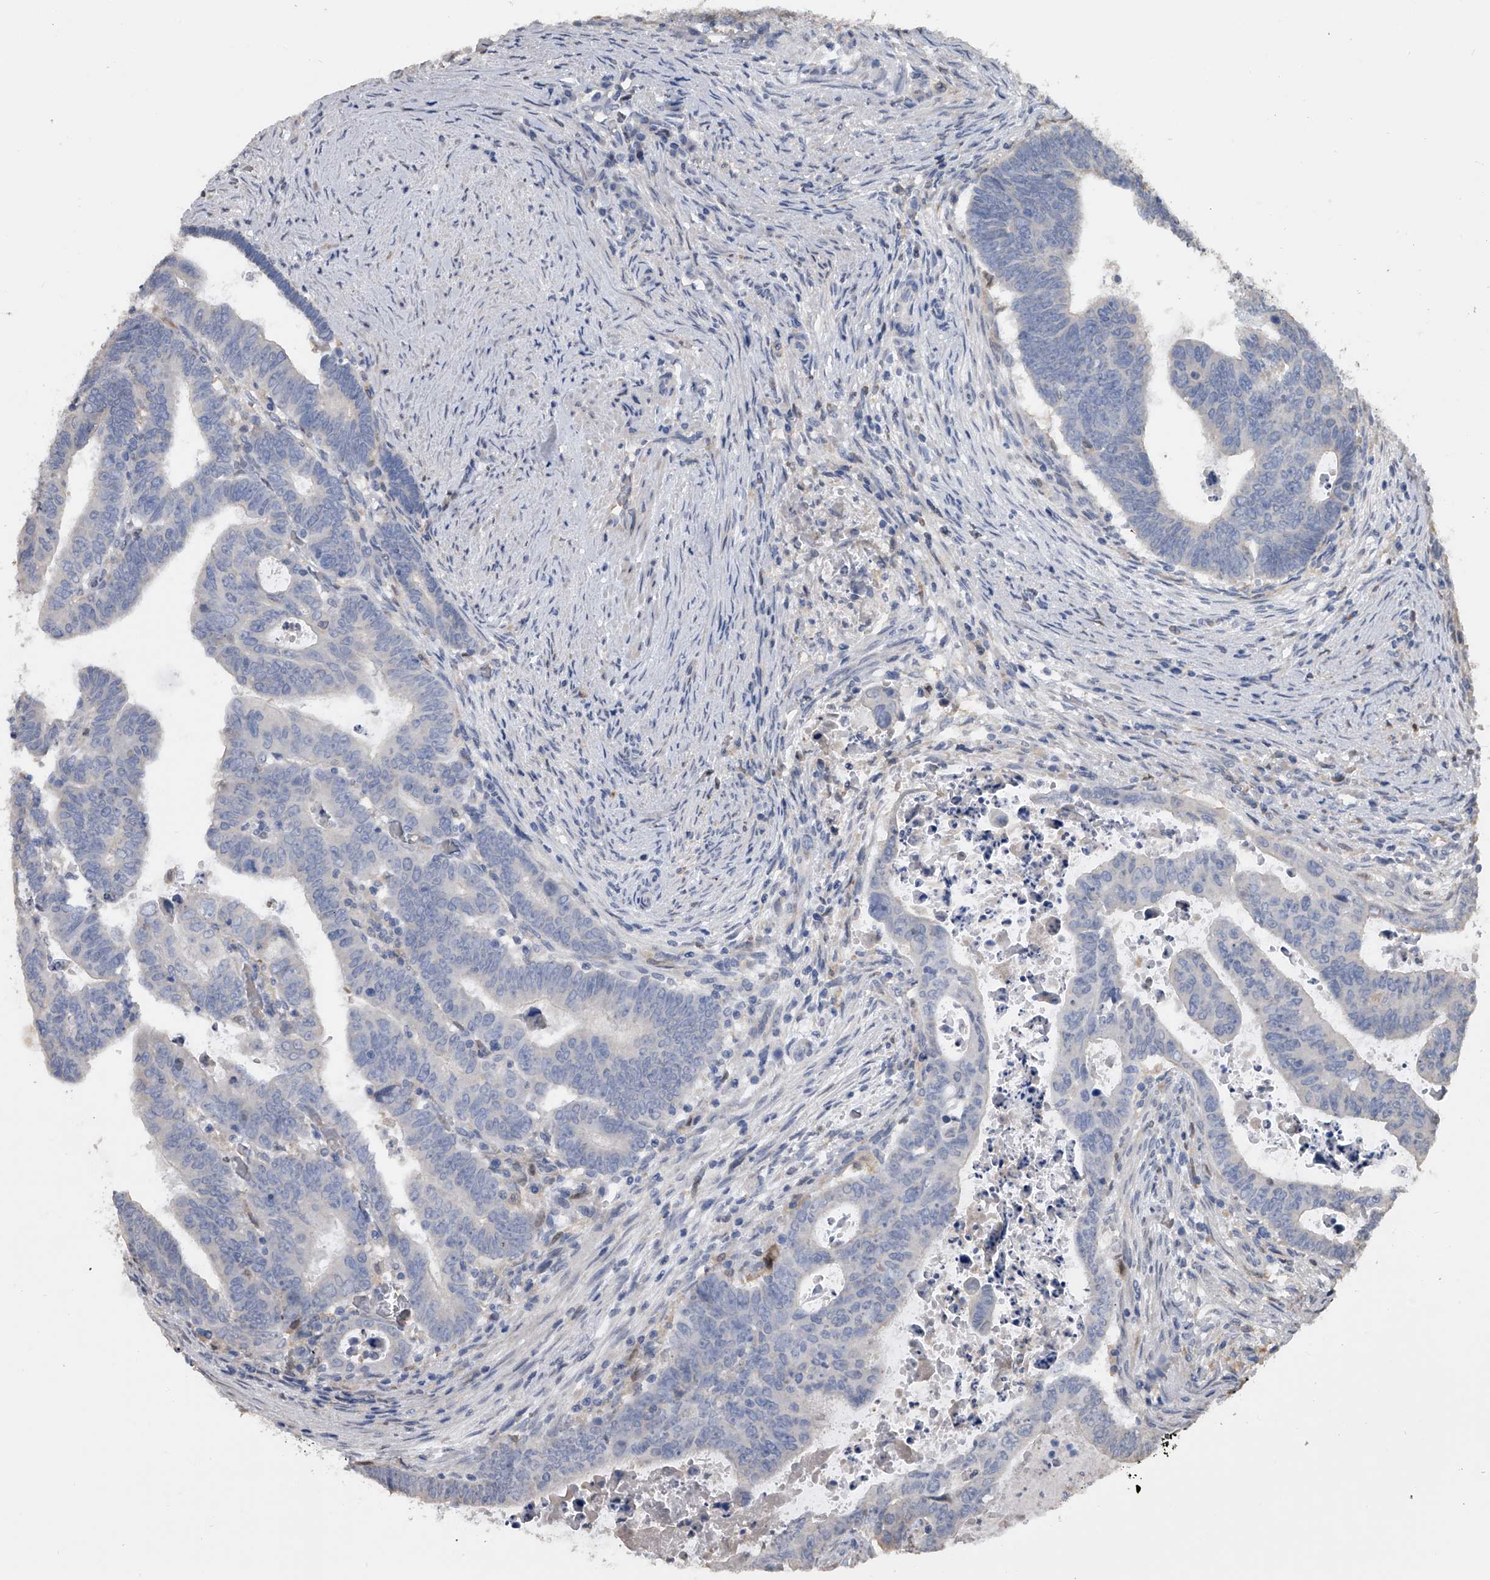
{"staining": {"intensity": "negative", "quantity": "none", "location": "none"}, "tissue": "colorectal cancer", "cell_type": "Tumor cells", "image_type": "cancer", "snomed": [{"axis": "morphology", "description": "Normal tissue, NOS"}, {"axis": "morphology", "description": "Adenocarcinoma, NOS"}, {"axis": "topography", "description": "Rectum"}], "caption": "An immunohistochemistry (IHC) photomicrograph of colorectal cancer is shown. There is no staining in tumor cells of colorectal cancer.", "gene": "DOCK9", "patient": {"sex": "female", "age": 65}}